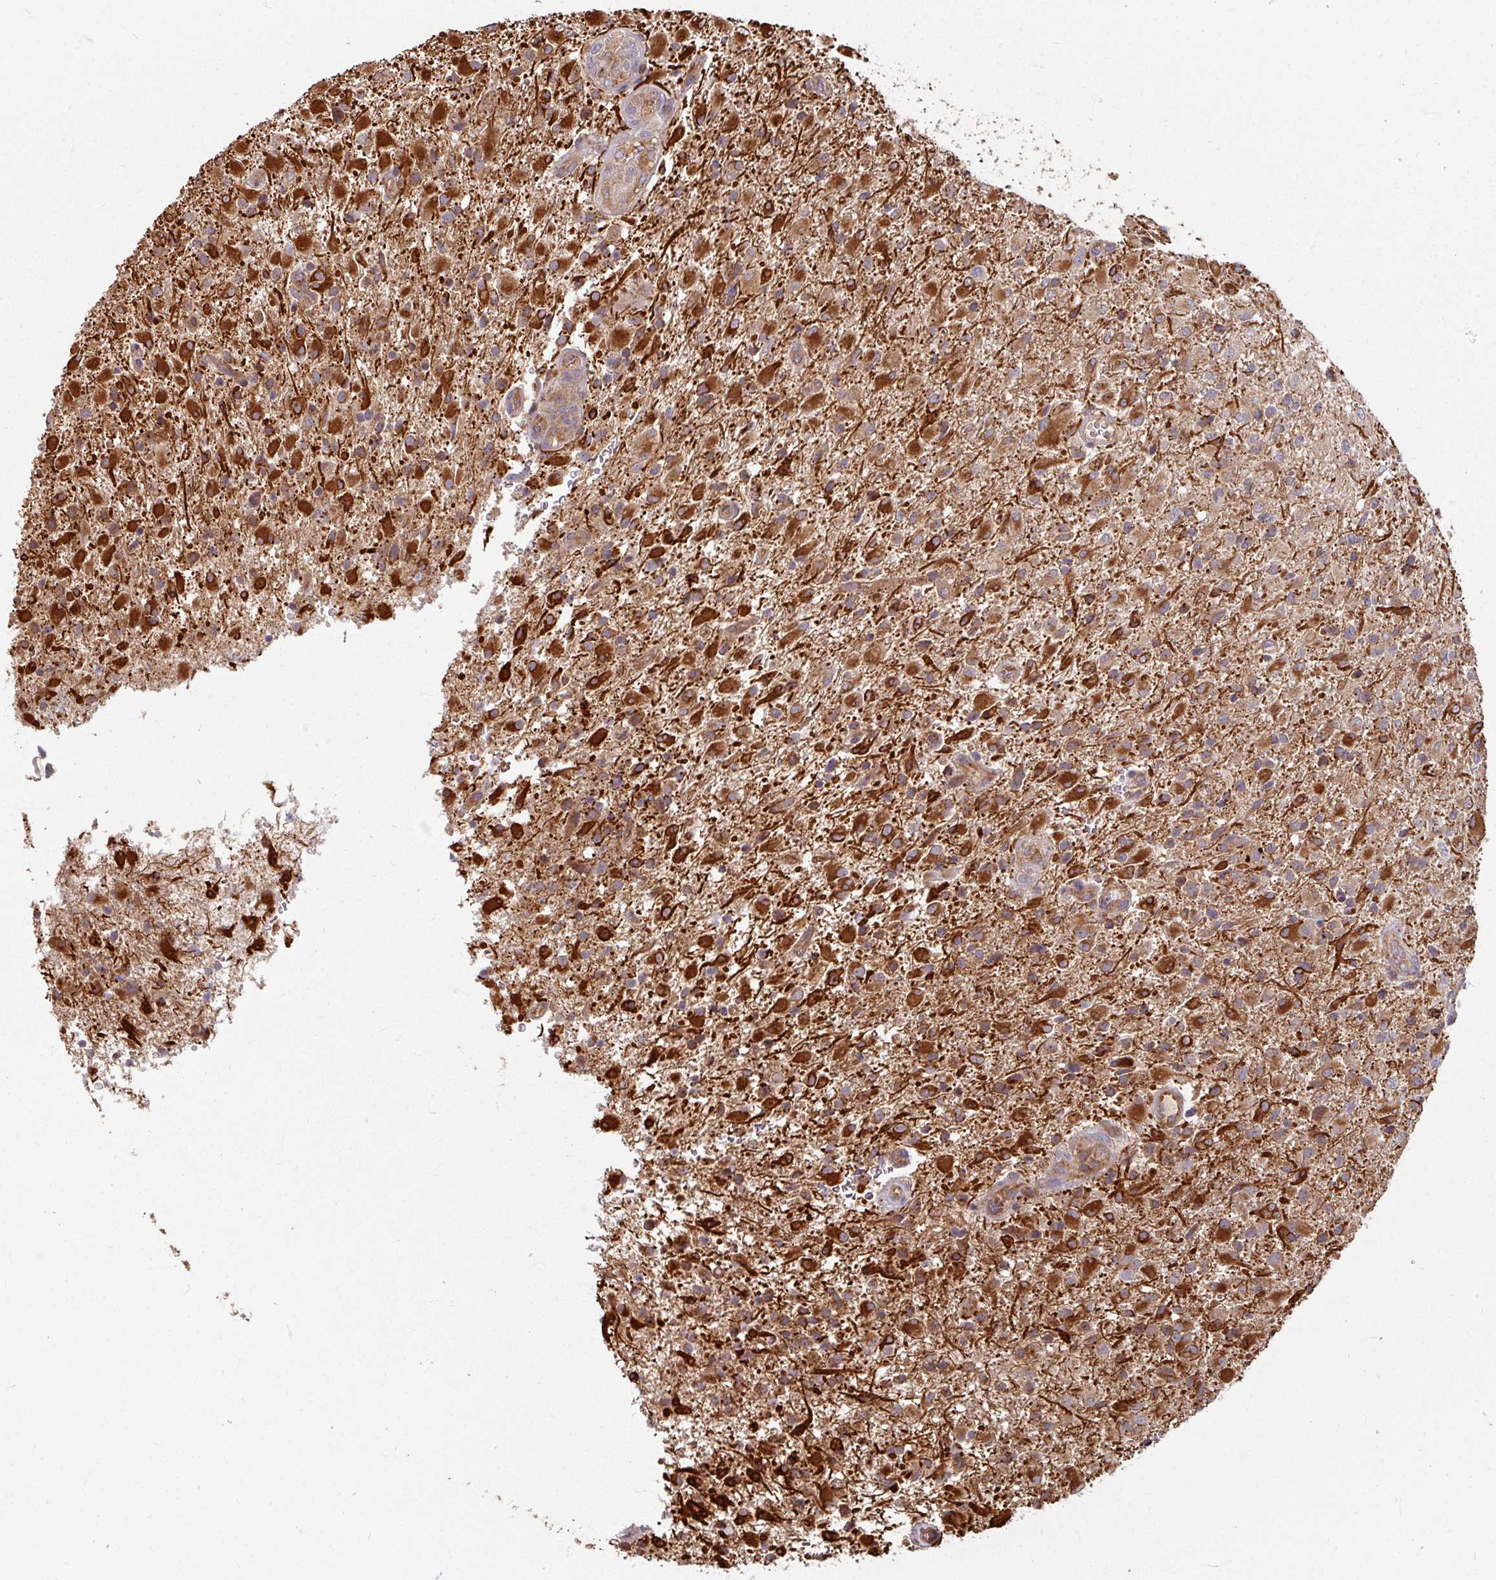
{"staining": {"intensity": "strong", "quantity": "25%-75%", "location": "cytoplasmic/membranous"}, "tissue": "glioma", "cell_type": "Tumor cells", "image_type": "cancer", "snomed": [{"axis": "morphology", "description": "Glioma, malignant, Low grade"}, {"axis": "topography", "description": "Brain"}], "caption": "IHC micrograph of human glioma stained for a protein (brown), which exhibits high levels of strong cytoplasmic/membranous positivity in approximately 25%-75% of tumor cells.", "gene": "CCDC68", "patient": {"sex": "male", "age": 65}}